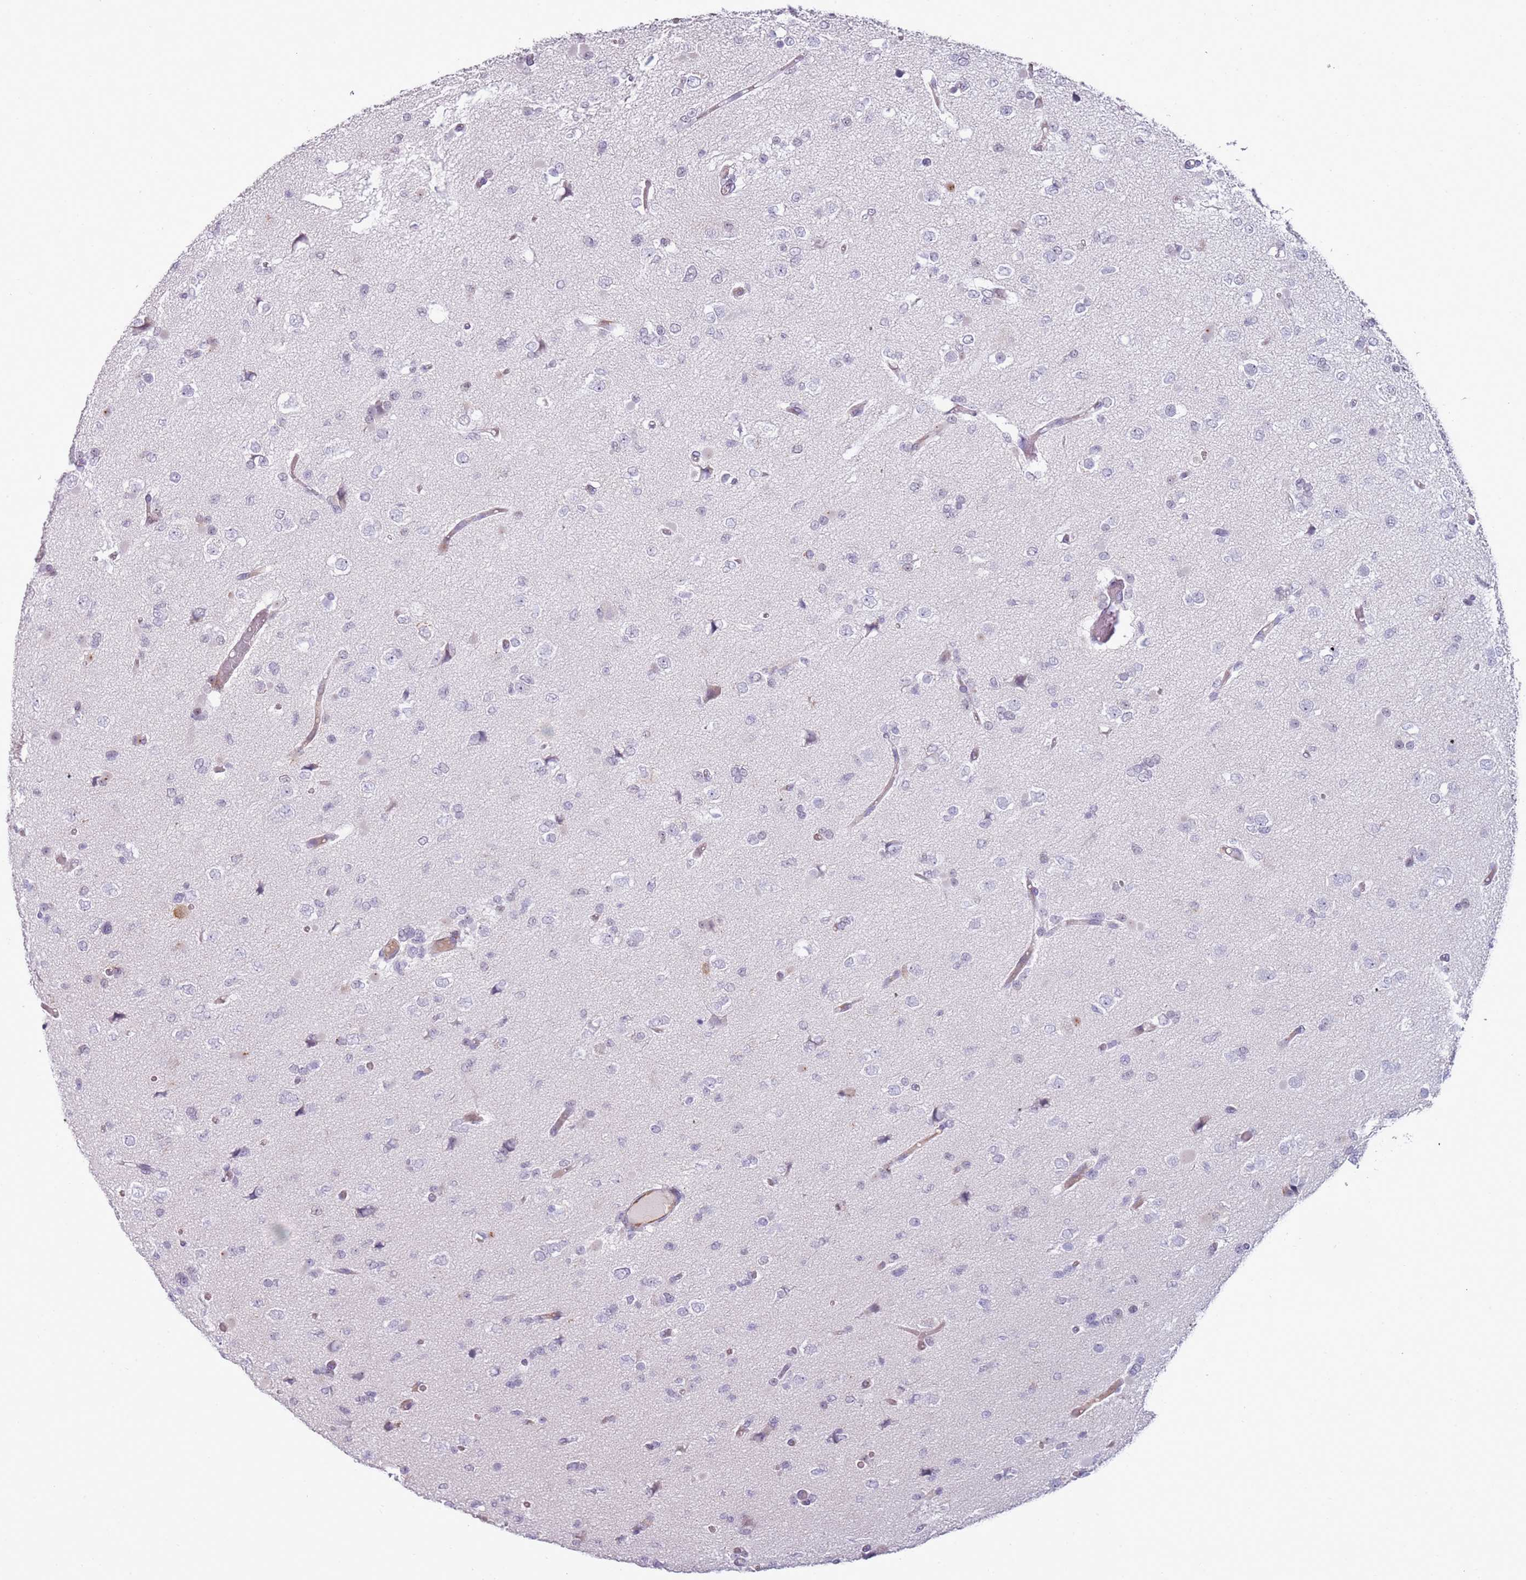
{"staining": {"intensity": "negative", "quantity": "none", "location": "none"}, "tissue": "glioma", "cell_type": "Tumor cells", "image_type": "cancer", "snomed": [{"axis": "morphology", "description": "Glioma, malignant, Low grade"}, {"axis": "topography", "description": "Brain"}], "caption": "This is an immunohistochemistry (IHC) image of human glioma. There is no staining in tumor cells.", "gene": "NBPF3", "patient": {"sex": "female", "age": 22}}